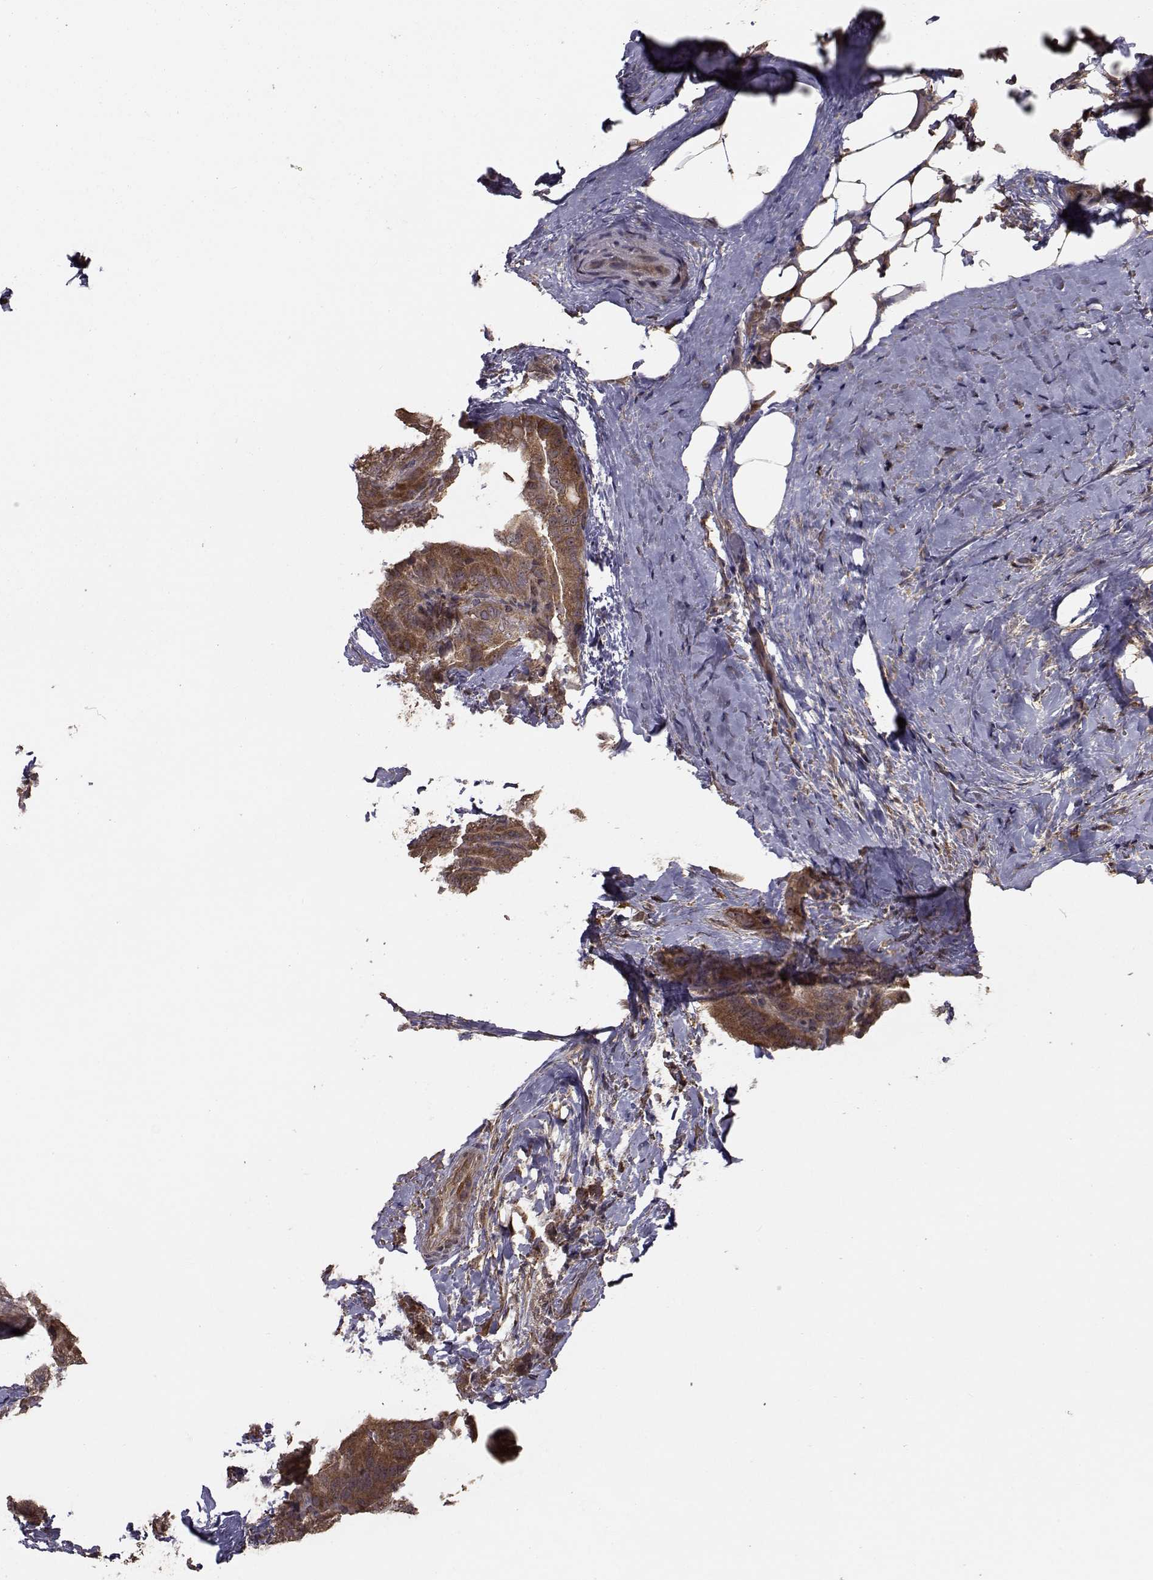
{"staining": {"intensity": "moderate", "quantity": ">75%", "location": "cytoplasmic/membranous"}, "tissue": "thyroid cancer", "cell_type": "Tumor cells", "image_type": "cancer", "snomed": [{"axis": "morphology", "description": "Papillary adenocarcinoma, NOS"}, {"axis": "topography", "description": "Thyroid gland"}], "caption": "Immunohistochemistry (DAB (3,3'-diaminobenzidine)) staining of thyroid cancer reveals moderate cytoplasmic/membranous protein positivity in about >75% of tumor cells.", "gene": "TRIP10", "patient": {"sex": "male", "age": 61}}